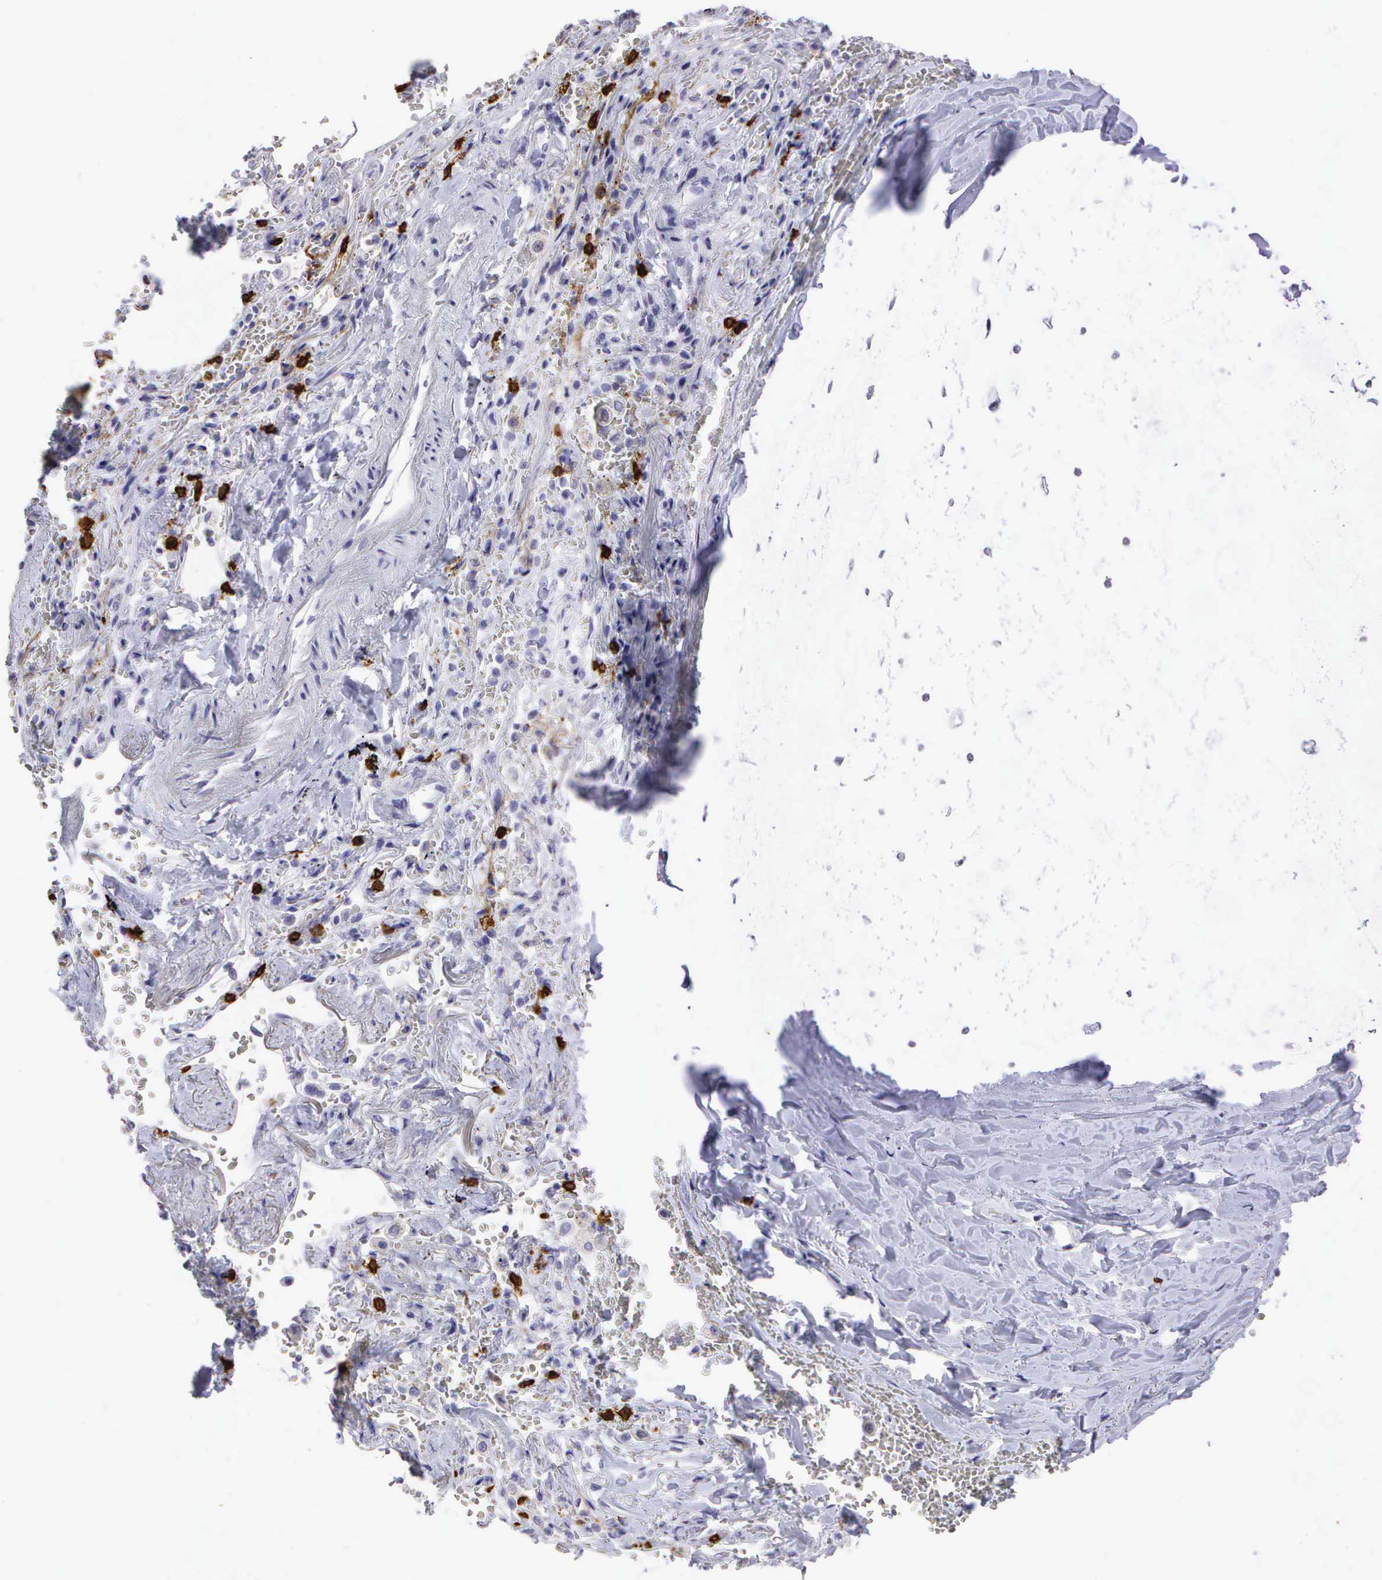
{"staining": {"intensity": "negative", "quantity": "none", "location": "none"}, "tissue": "bronchus", "cell_type": "Respiratory epithelial cells", "image_type": "normal", "snomed": [{"axis": "morphology", "description": "Normal tissue, NOS"}, {"axis": "topography", "description": "Cartilage tissue"}, {"axis": "topography", "description": "Lung"}], "caption": "The photomicrograph reveals no staining of respiratory epithelial cells in benign bronchus.", "gene": "CD8A", "patient": {"sex": "male", "age": 65}}